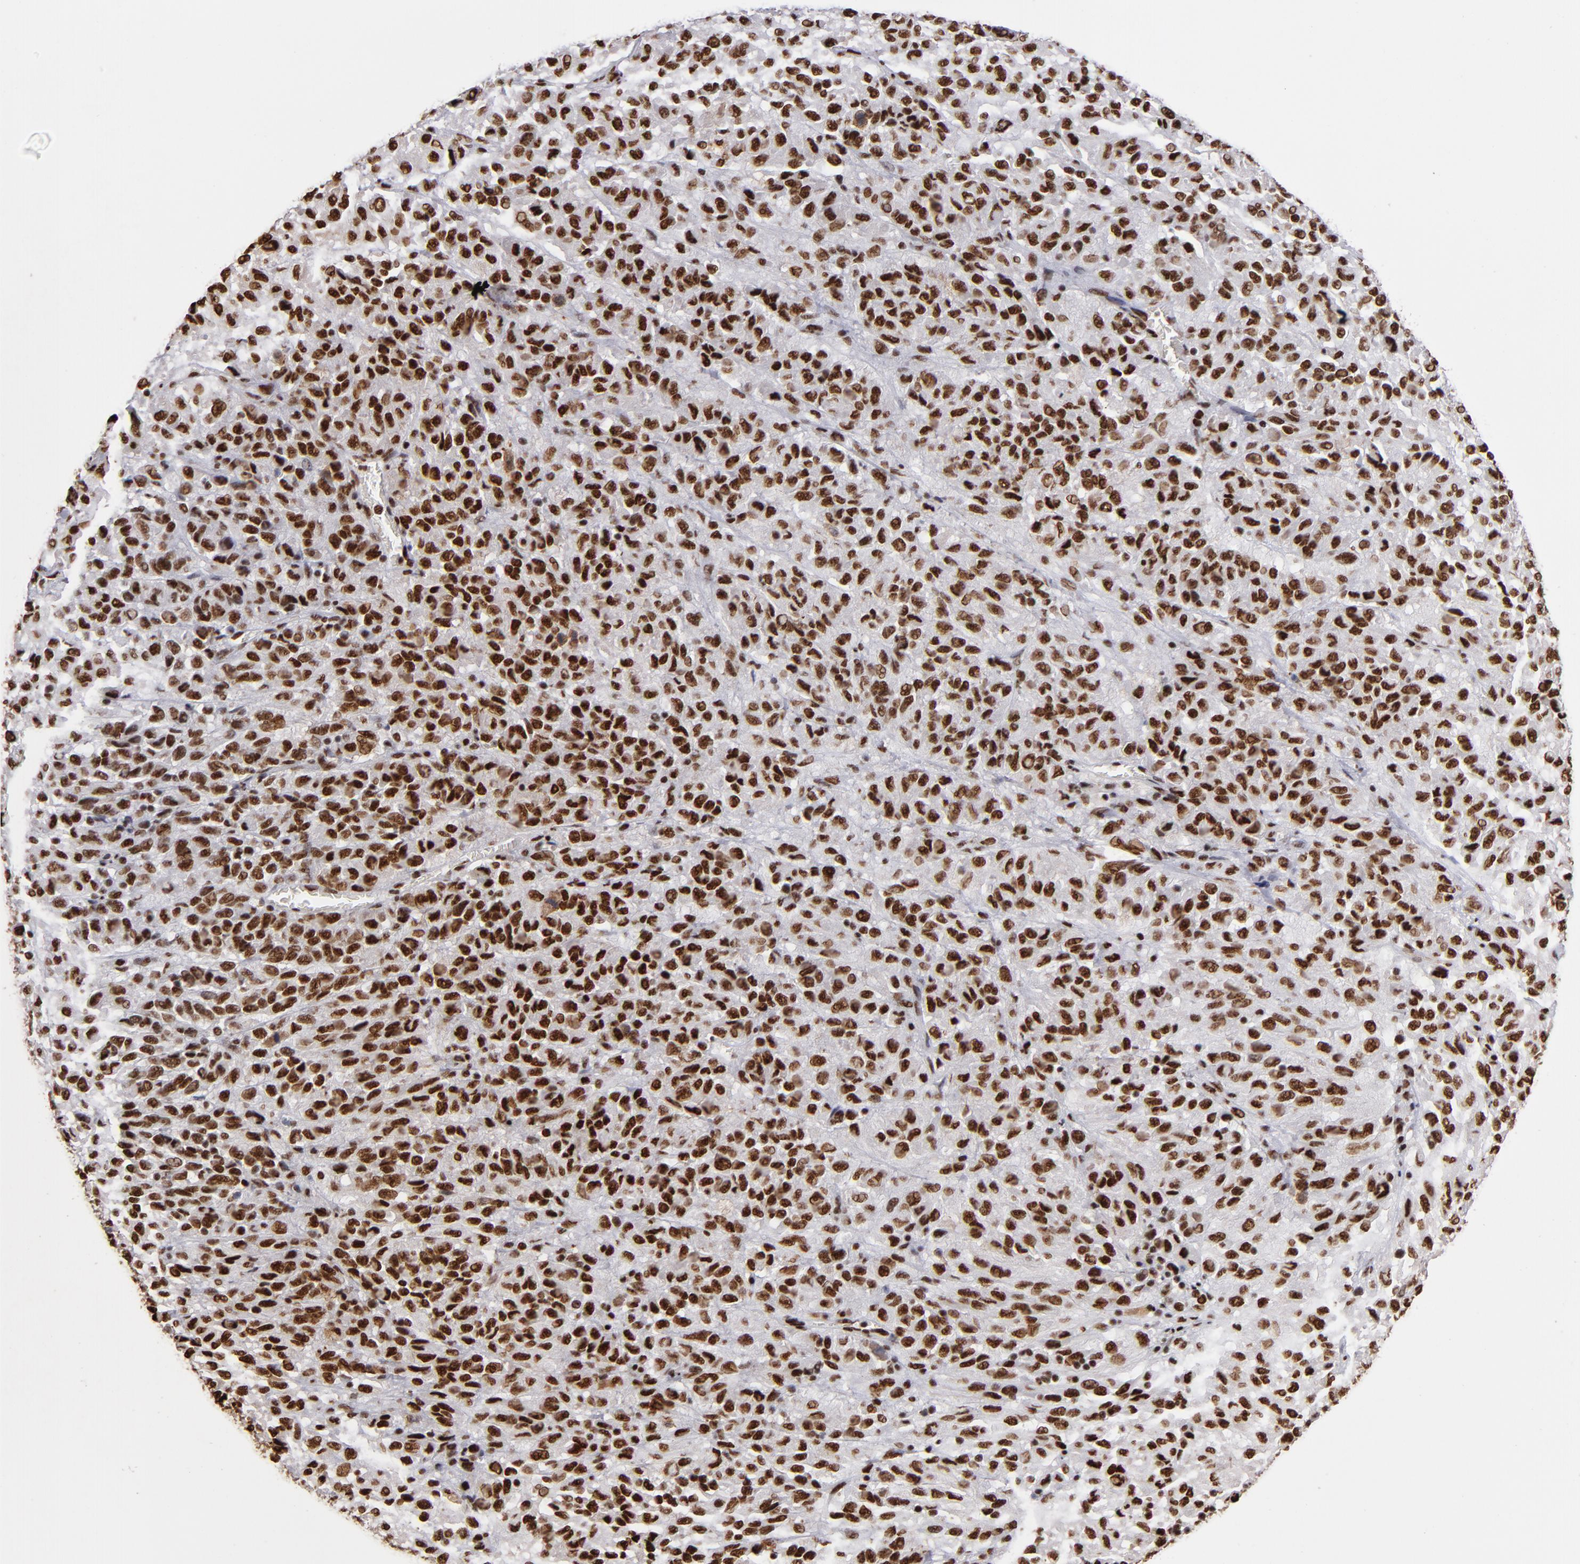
{"staining": {"intensity": "strong", "quantity": ">75%", "location": "nuclear"}, "tissue": "melanoma", "cell_type": "Tumor cells", "image_type": "cancer", "snomed": [{"axis": "morphology", "description": "Malignant melanoma, Metastatic site"}, {"axis": "topography", "description": "Lung"}], "caption": "Brown immunohistochemical staining in human malignant melanoma (metastatic site) demonstrates strong nuclear expression in about >75% of tumor cells.", "gene": "MRE11", "patient": {"sex": "male", "age": 64}}